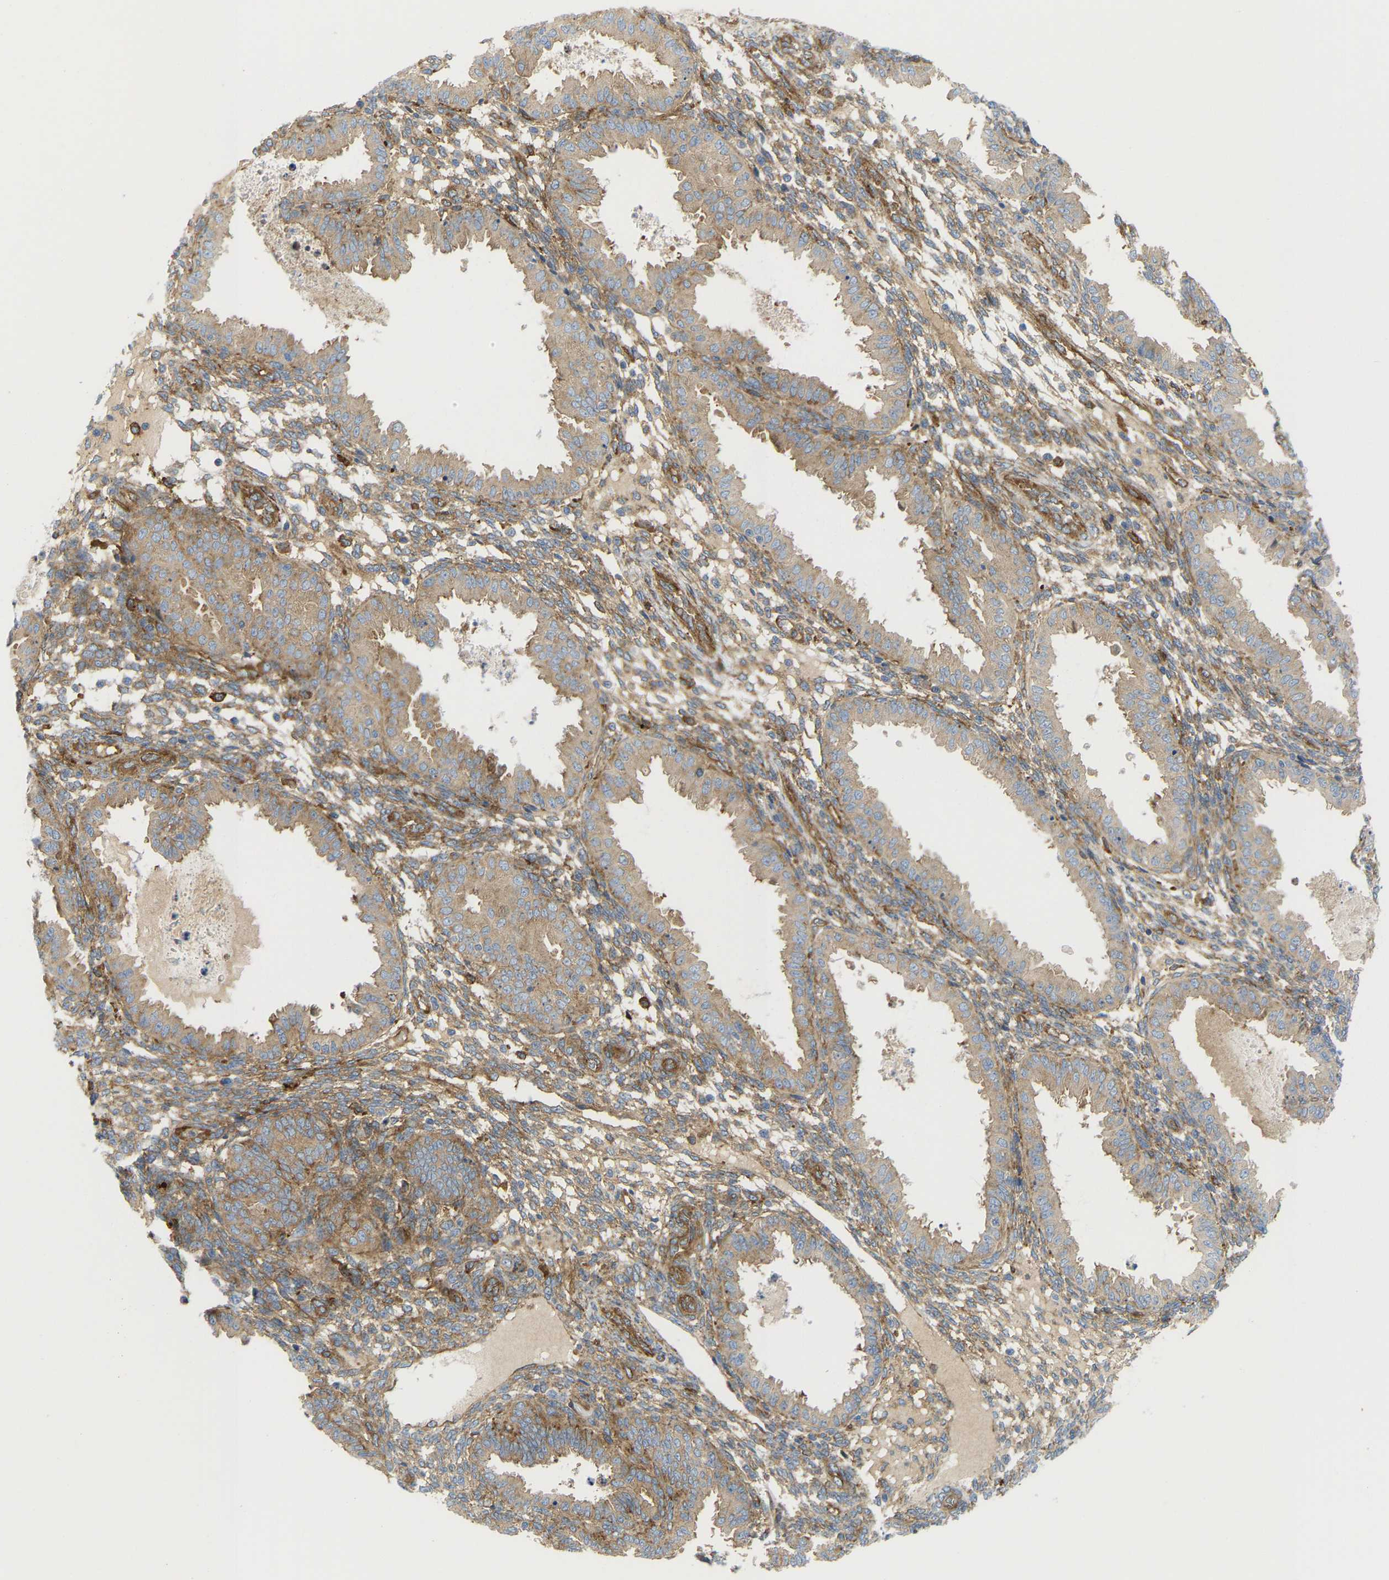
{"staining": {"intensity": "moderate", "quantity": "25%-75%", "location": "cytoplasmic/membranous"}, "tissue": "endometrium", "cell_type": "Cells in endometrial stroma", "image_type": "normal", "snomed": [{"axis": "morphology", "description": "Normal tissue, NOS"}, {"axis": "topography", "description": "Endometrium"}], "caption": "IHC micrograph of benign human endometrium stained for a protein (brown), which displays medium levels of moderate cytoplasmic/membranous positivity in approximately 25%-75% of cells in endometrial stroma.", "gene": "PICALM", "patient": {"sex": "female", "age": 33}}